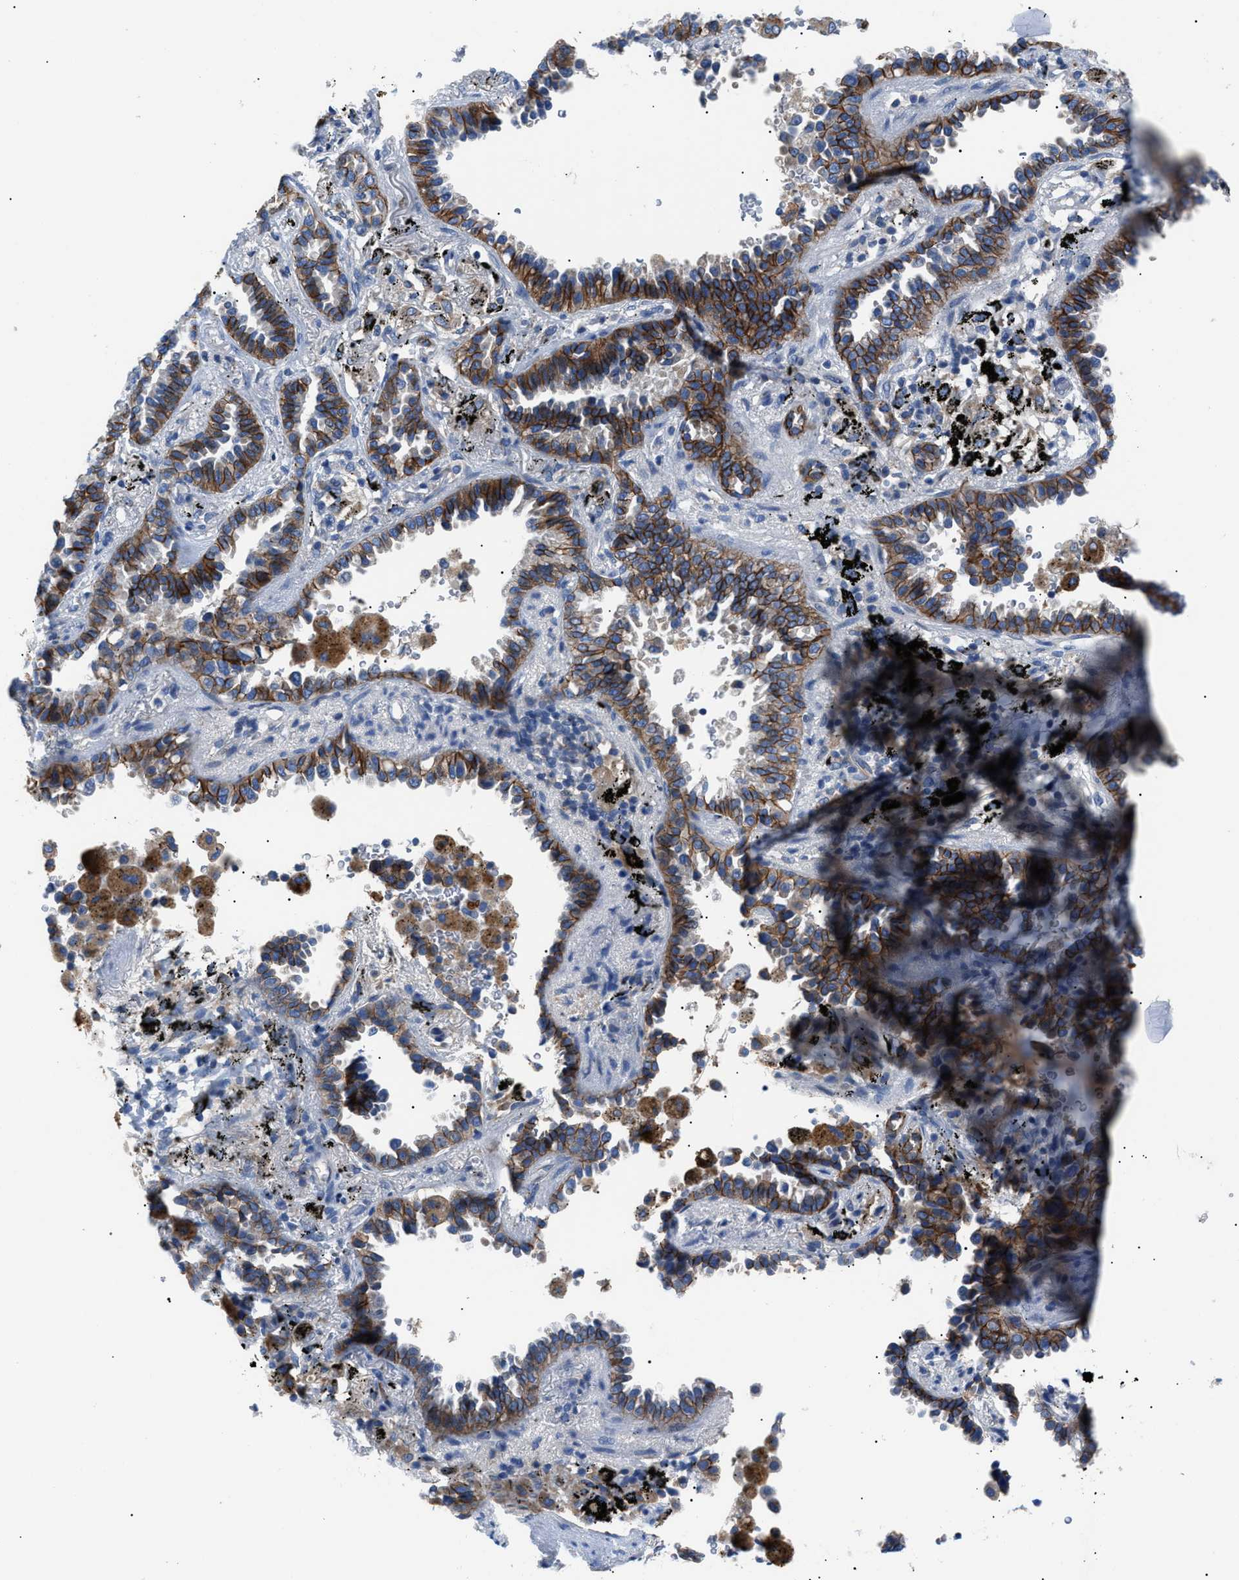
{"staining": {"intensity": "moderate", "quantity": ">75%", "location": "cytoplasmic/membranous"}, "tissue": "lung cancer", "cell_type": "Tumor cells", "image_type": "cancer", "snomed": [{"axis": "morphology", "description": "Normal tissue, NOS"}, {"axis": "morphology", "description": "Adenocarcinoma, NOS"}, {"axis": "topography", "description": "Lung"}], "caption": "A brown stain highlights moderate cytoplasmic/membranous positivity of a protein in lung adenocarcinoma tumor cells. The staining was performed using DAB (3,3'-diaminobenzidine), with brown indicating positive protein expression. Nuclei are stained blue with hematoxylin.", "gene": "ZDHHC24", "patient": {"sex": "male", "age": 59}}